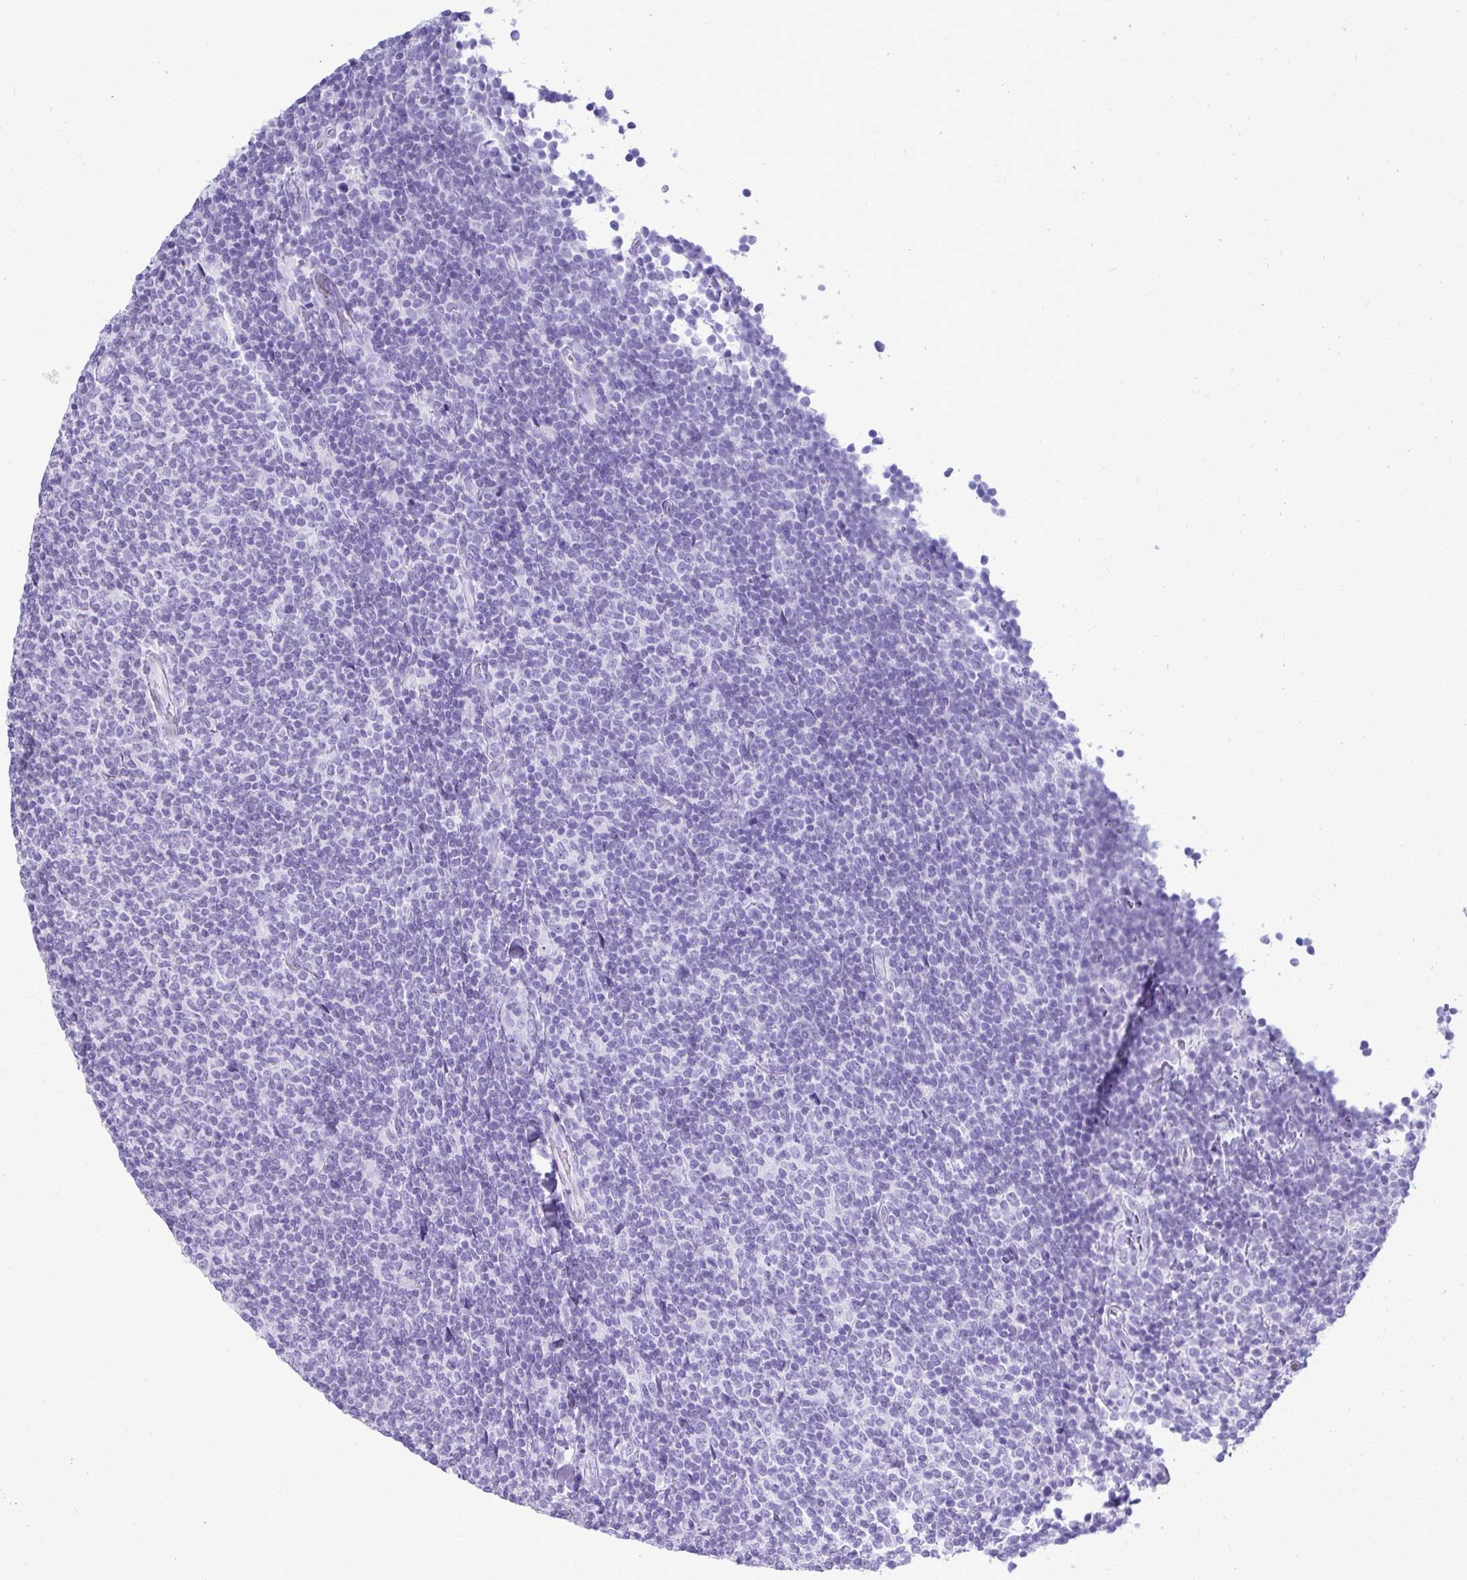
{"staining": {"intensity": "negative", "quantity": "none", "location": "none"}, "tissue": "lymphoma", "cell_type": "Tumor cells", "image_type": "cancer", "snomed": [{"axis": "morphology", "description": "Malignant lymphoma, non-Hodgkin's type, Low grade"}, {"axis": "topography", "description": "Lymph node"}], "caption": "Micrograph shows no protein expression in tumor cells of lymphoma tissue. (Immunohistochemistry (ihc), brightfield microscopy, high magnification).", "gene": "ATP4B", "patient": {"sex": "male", "age": 52}}